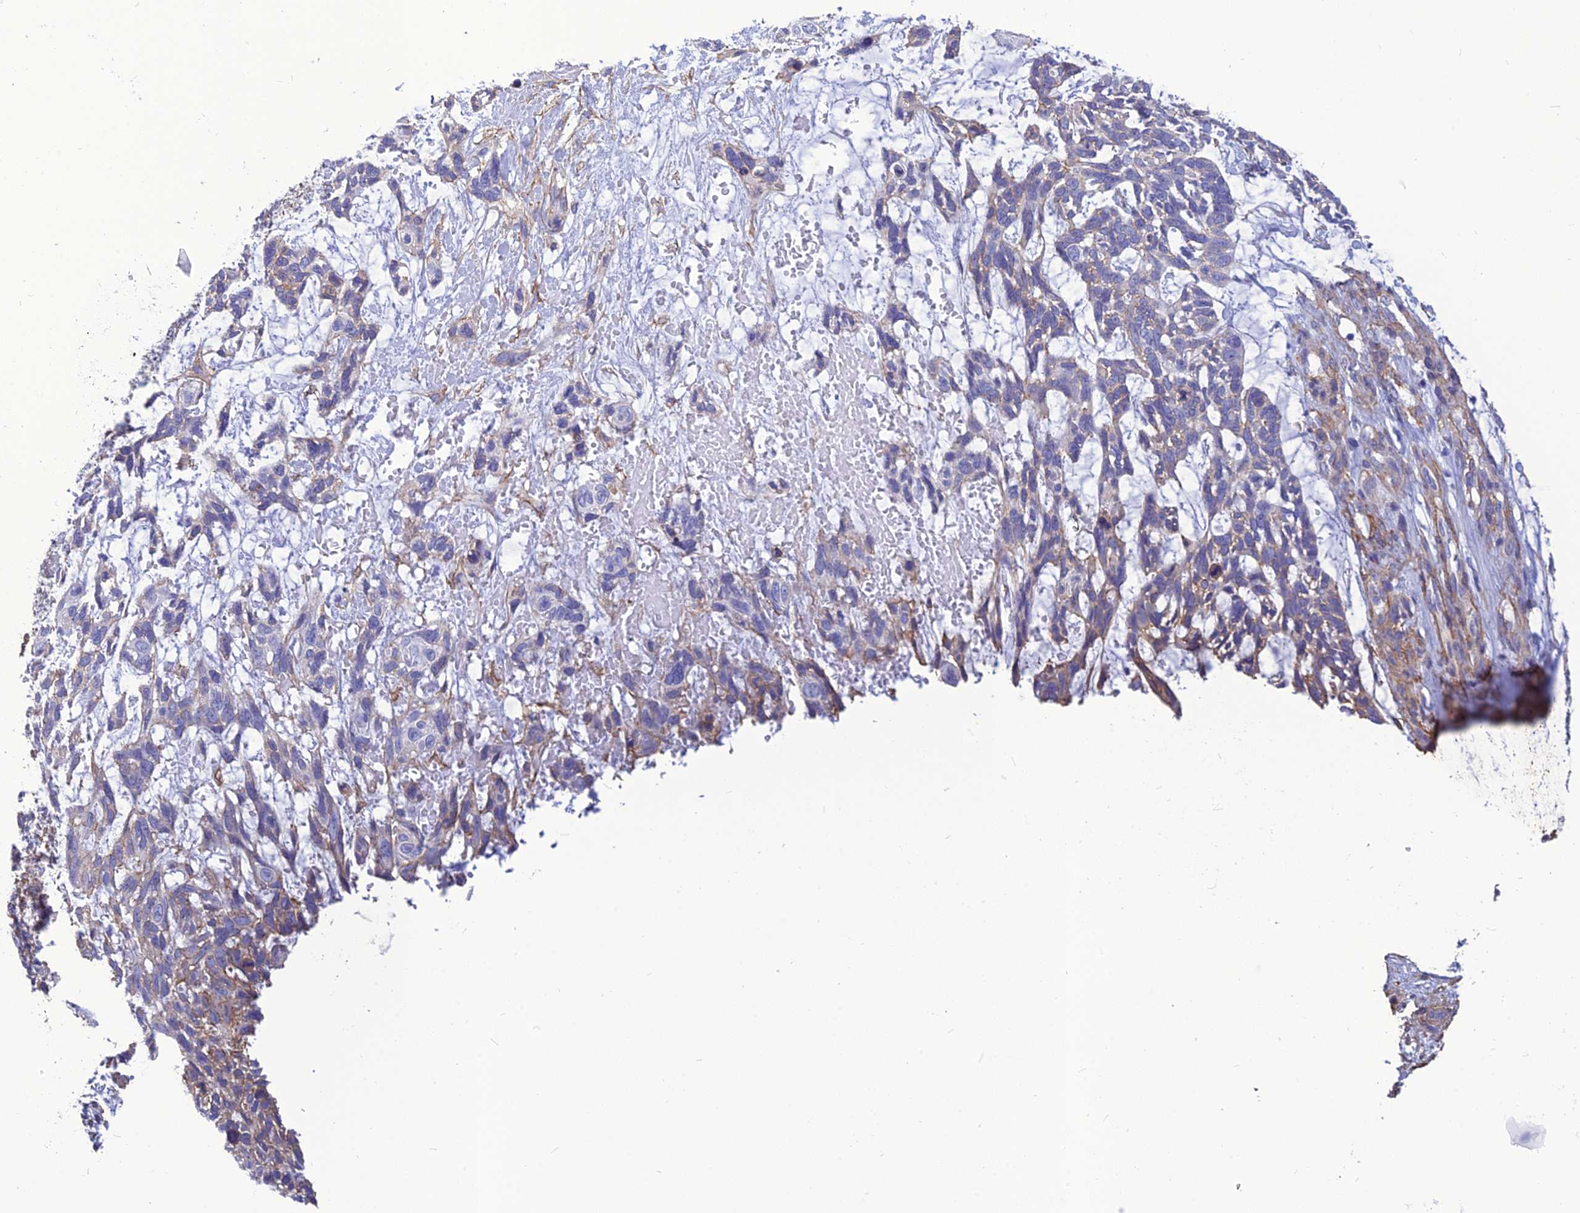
{"staining": {"intensity": "weak", "quantity": "<25%", "location": "cytoplasmic/membranous"}, "tissue": "skin cancer", "cell_type": "Tumor cells", "image_type": "cancer", "snomed": [{"axis": "morphology", "description": "Basal cell carcinoma"}, {"axis": "topography", "description": "Skin"}], "caption": "Skin cancer (basal cell carcinoma) stained for a protein using immunohistochemistry (IHC) reveals no staining tumor cells.", "gene": "NKD1", "patient": {"sex": "male", "age": 88}}